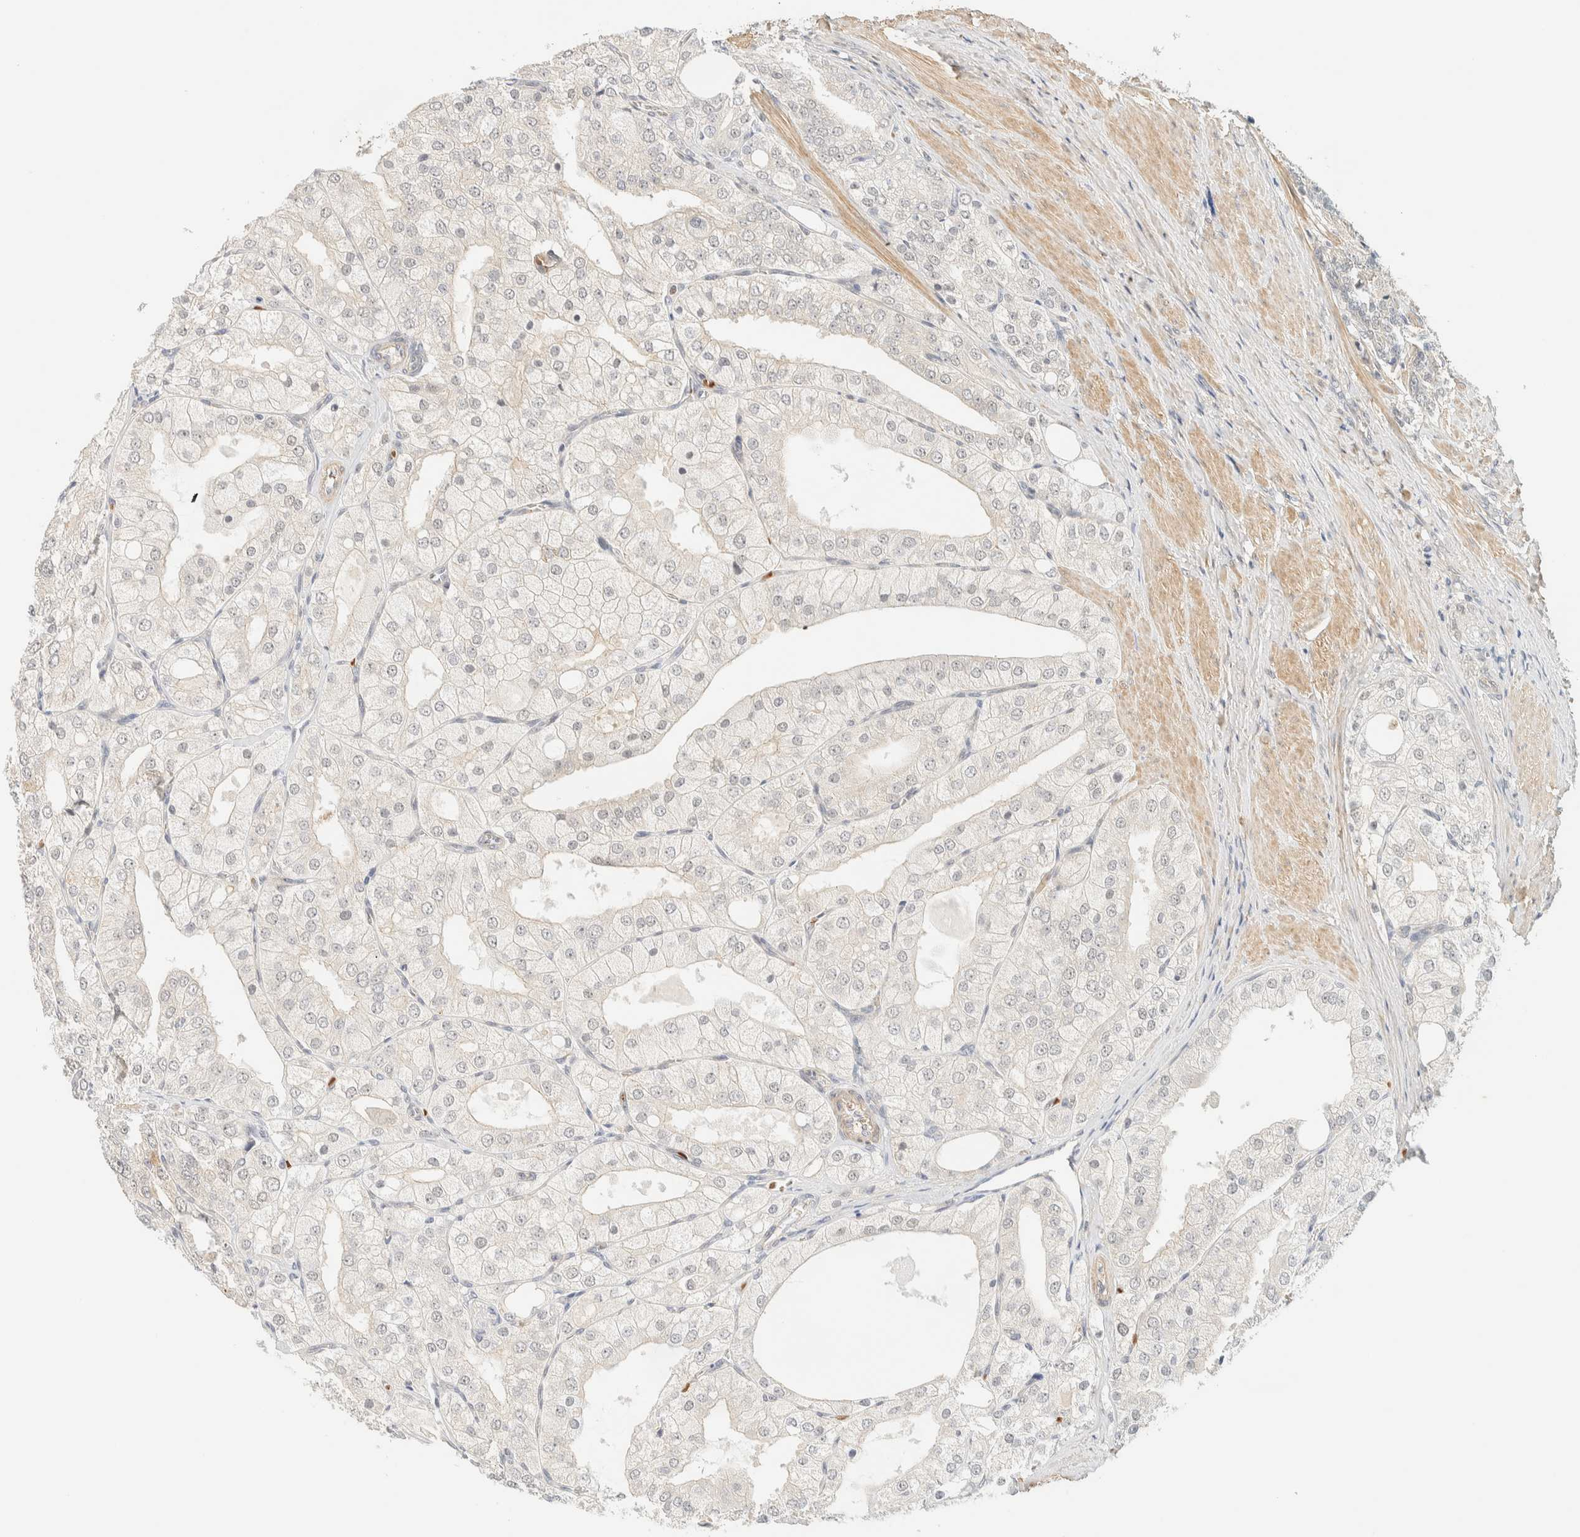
{"staining": {"intensity": "negative", "quantity": "none", "location": "none"}, "tissue": "prostate cancer", "cell_type": "Tumor cells", "image_type": "cancer", "snomed": [{"axis": "morphology", "description": "Adenocarcinoma, High grade"}, {"axis": "topography", "description": "Prostate"}], "caption": "Prostate cancer (adenocarcinoma (high-grade)) was stained to show a protein in brown. There is no significant staining in tumor cells.", "gene": "TNK1", "patient": {"sex": "male", "age": 50}}